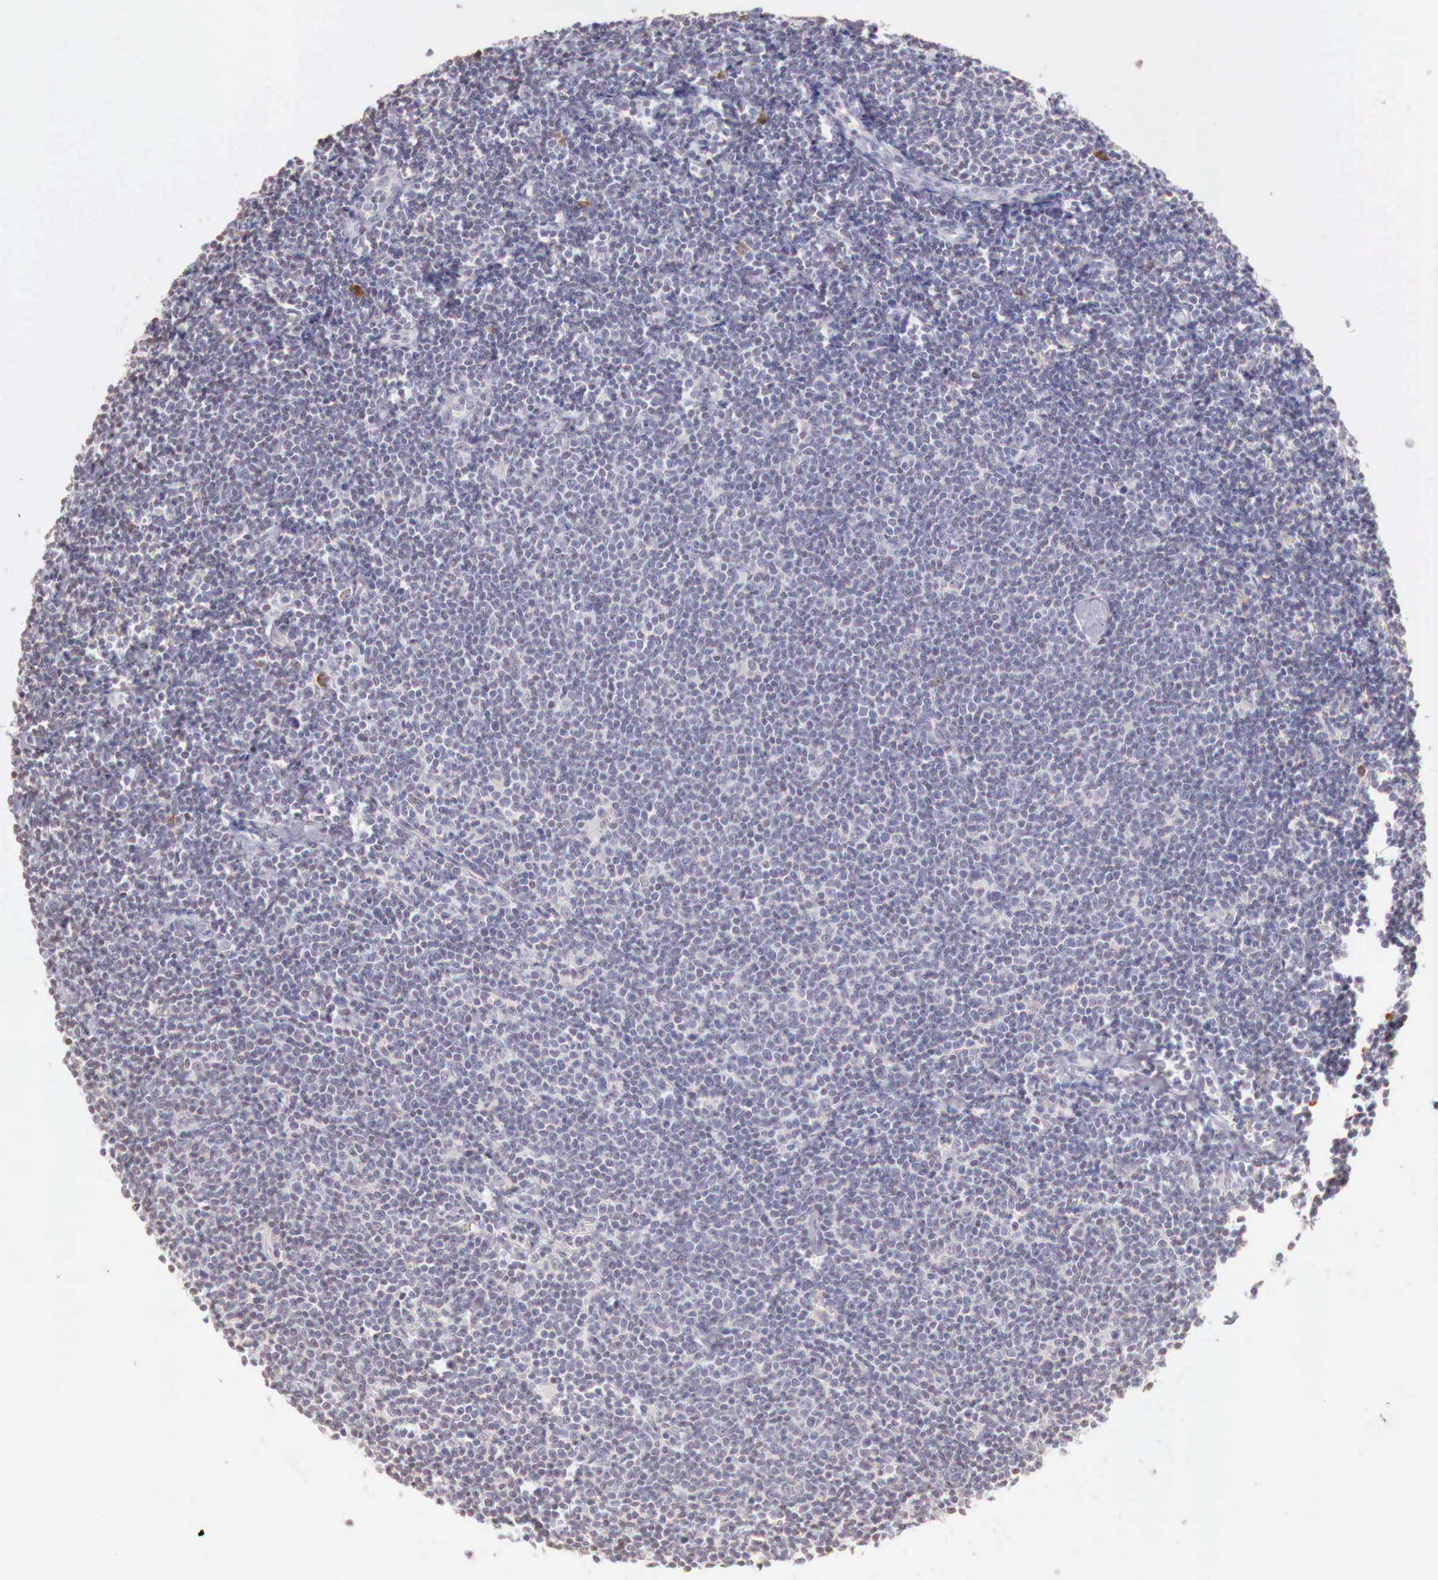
{"staining": {"intensity": "weak", "quantity": "<25%", "location": "nuclear"}, "tissue": "lymphoma", "cell_type": "Tumor cells", "image_type": "cancer", "snomed": [{"axis": "morphology", "description": "Malignant lymphoma, non-Hodgkin's type, Low grade"}, {"axis": "topography", "description": "Lymph node"}], "caption": "A micrograph of human lymphoma is negative for staining in tumor cells. (DAB (3,3'-diaminobenzidine) immunohistochemistry visualized using brightfield microscopy, high magnification).", "gene": "XPNPEP2", "patient": {"sex": "male", "age": 65}}